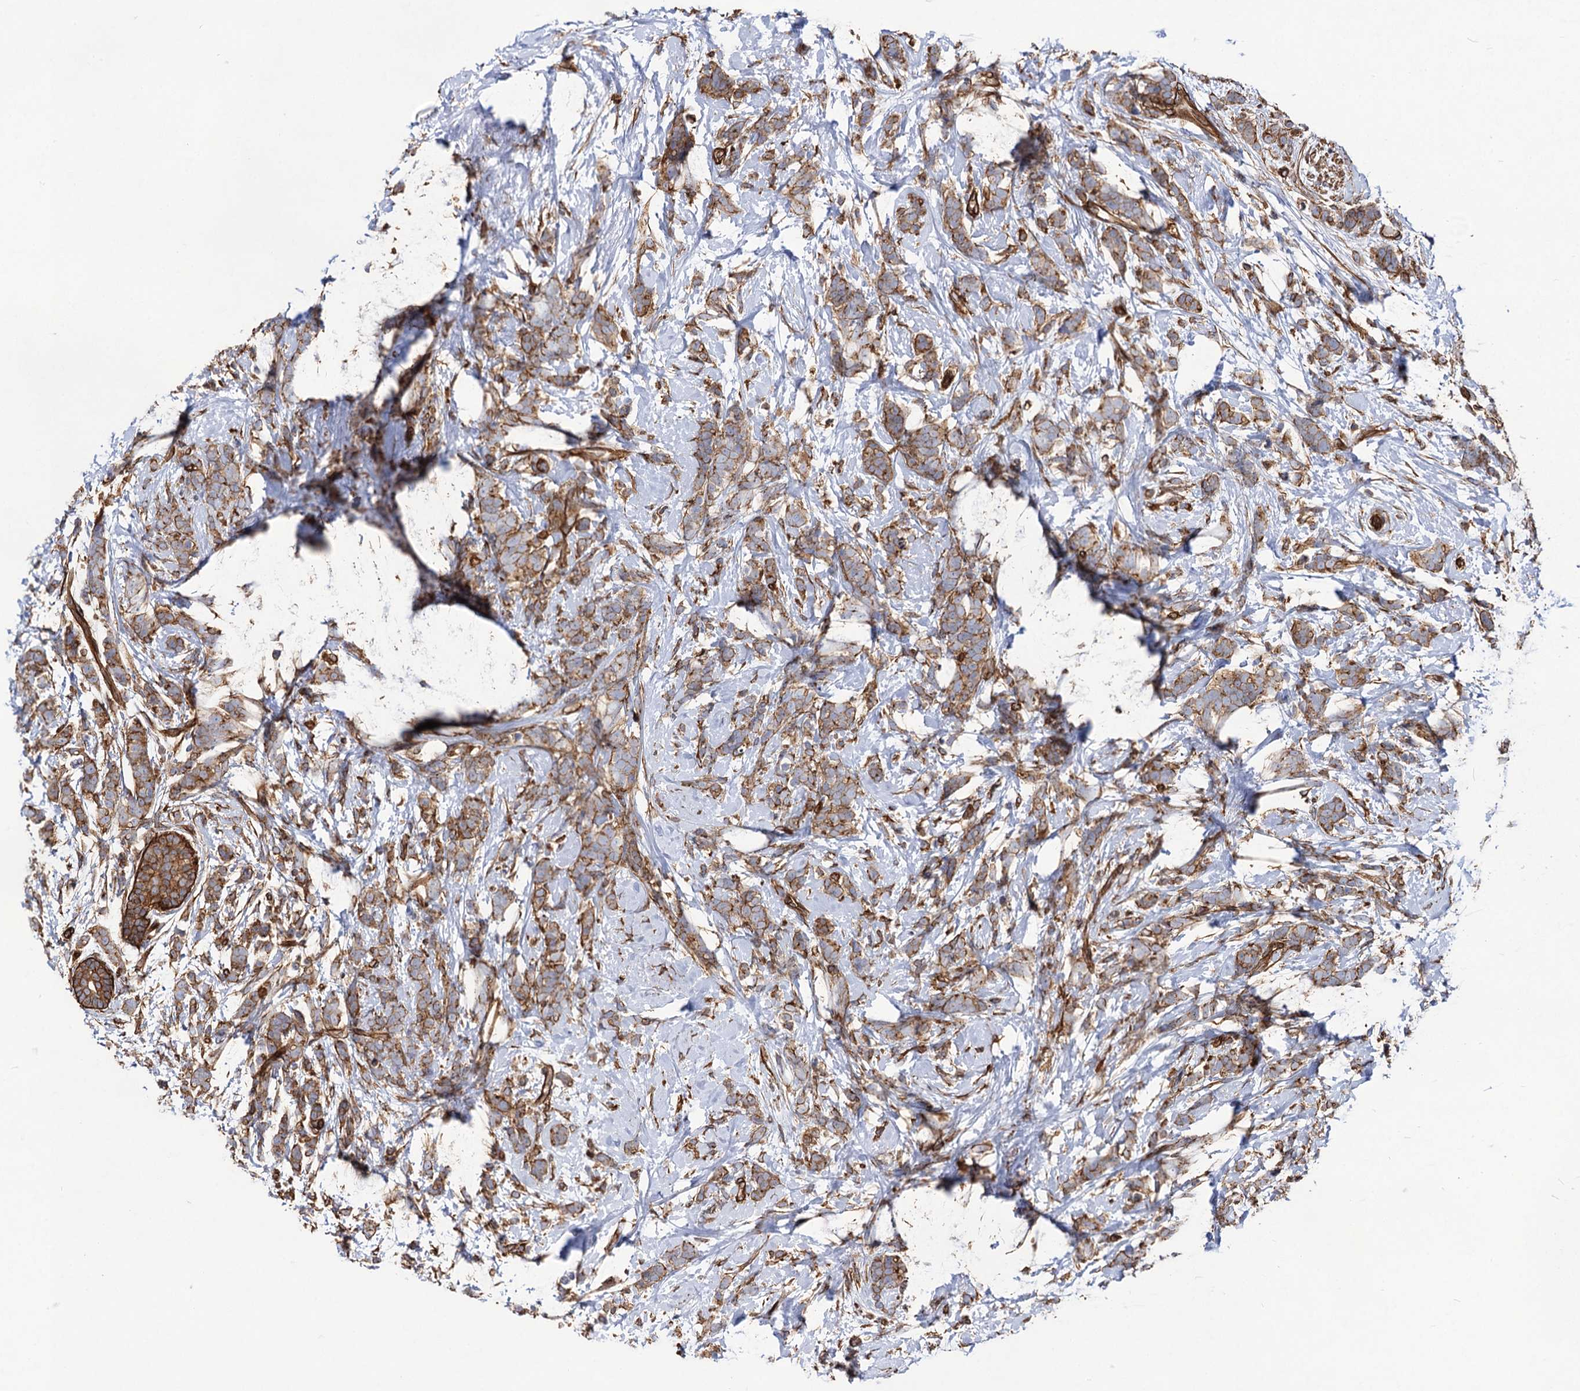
{"staining": {"intensity": "moderate", "quantity": ">75%", "location": "cytoplasmic/membranous"}, "tissue": "breast cancer", "cell_type": "Tumor cells", "image_type": "cancer", "snomed": [{"axis": "morphology", "description": "Lobular carcinoma"}, {"axis": "topography", "description": "Breast"}], "caption": "Lobular carcinoma (breast) tissue reveals moderate cytoplasmic/membranous expression in approximately >75% of tumor cells", "gene": "CIP2A", "patient": {"sex": "female", "age": 58}}